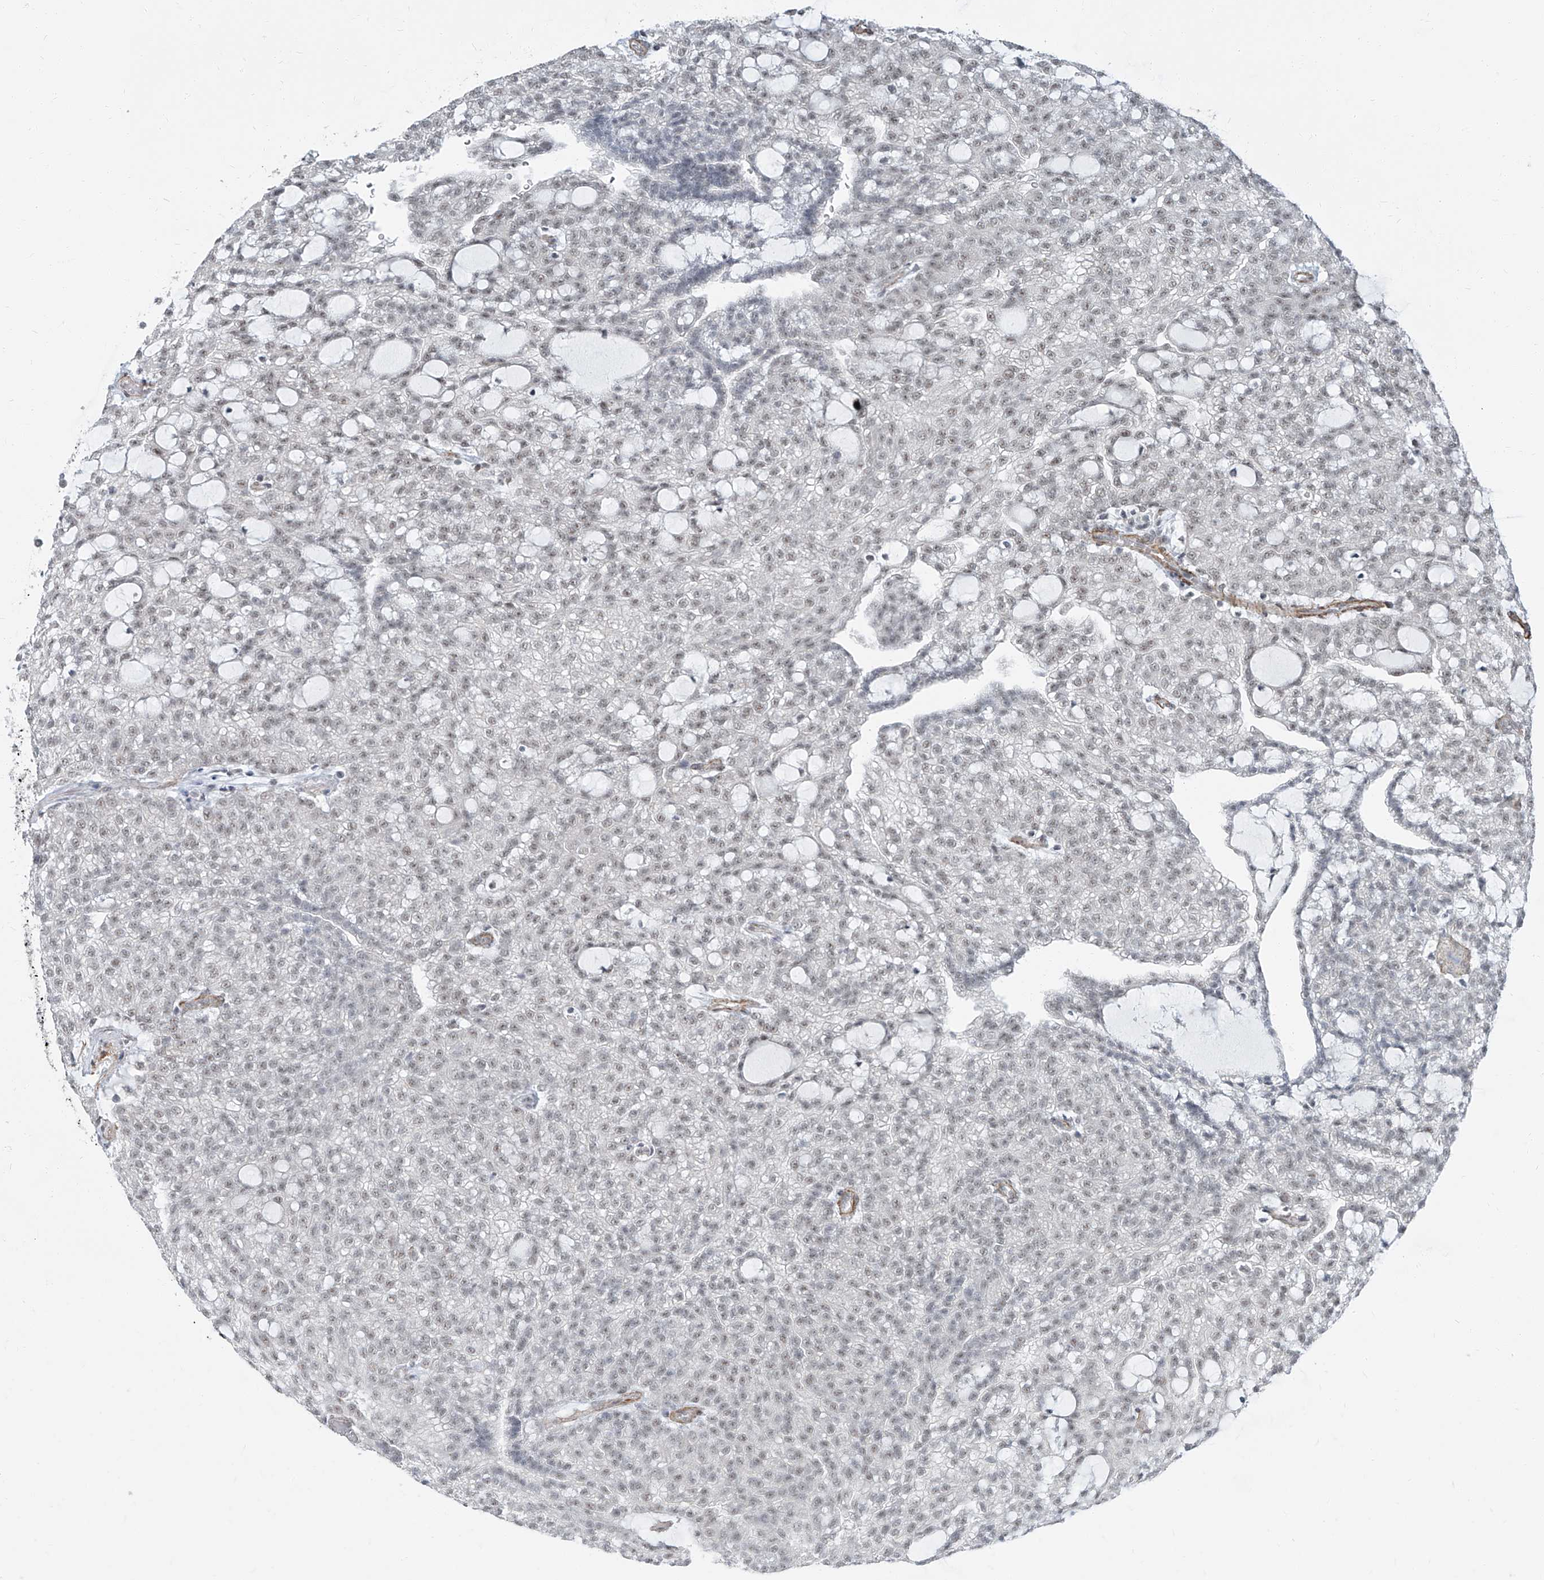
{"staining": {"intensity": "weak", "quantity": "<25%", "location": "nuclear"}, "tissue": "renal cancer", "cell_type": "Tumor cells", "image_type": "cancer", "snomed": [{"axis": "morphology", "description": "Adenocarcinoma, NOS"}, {"axis": "topography", "description": "Kidney"}], "caption": "This is a histopathology image of immunohistochemistry staining of renal cancer (adenocarcinoma), which shows no expression in tumor cells.", "gene": "TXLNB", "patient": {"sex": "male", "age": 63}}